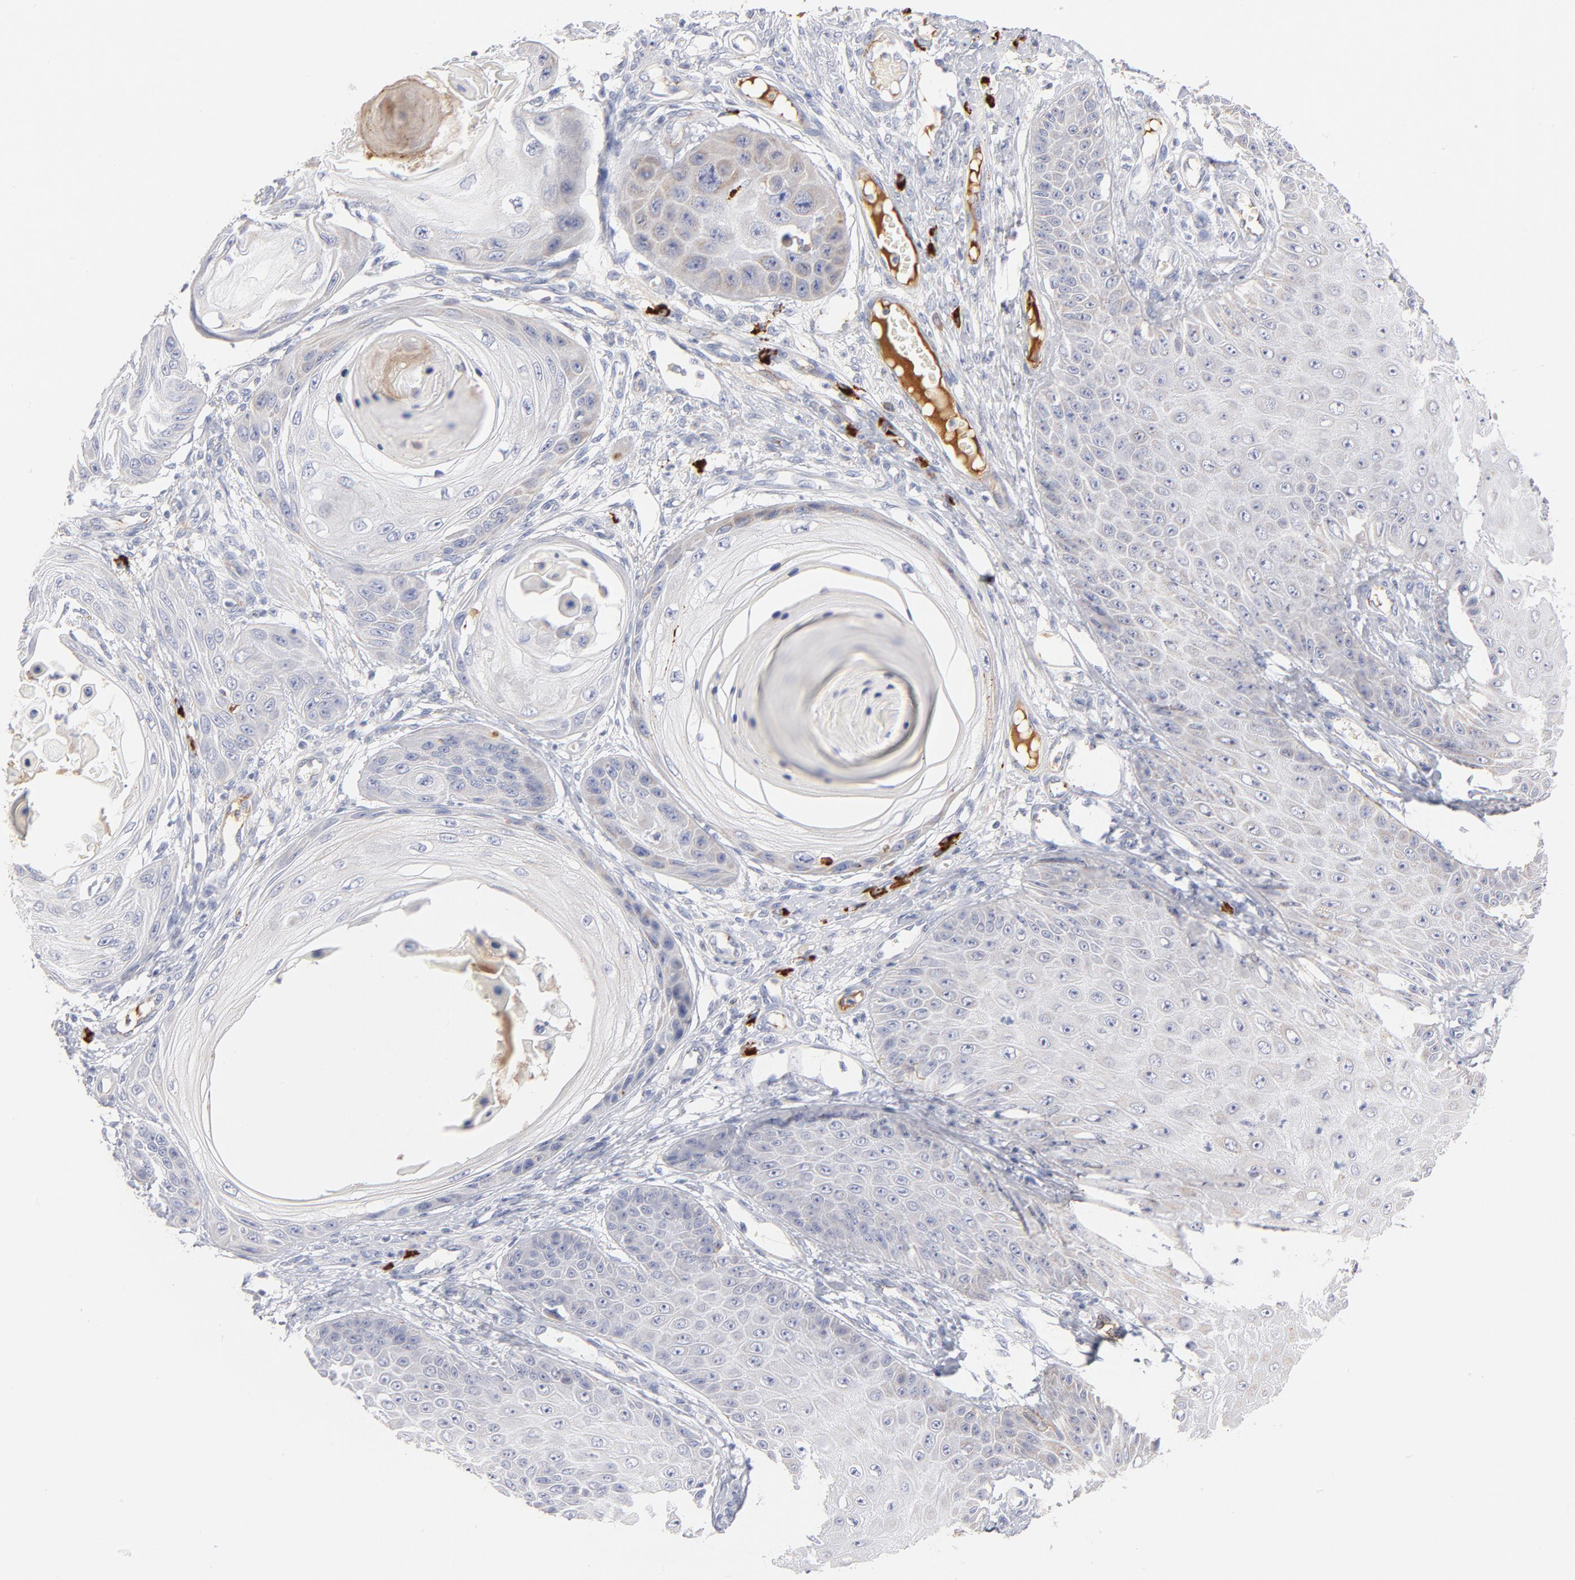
{"staining": {"intensity": "negative", "quantity": "none", "location": "none"}, "tissue": "skin cancer", "cell_type": "Tumor cells", "image_type": "cancer", "snomed": [{"axis": "morphology", "description": "Squamous cell carcinoma, NOS"}, {"axis": "topography", "description": "Skin"}], "caption": "There is no significant expression in tumor cells of skin cancer.", "gene": "PLAT", "patient": {"sex": "female", "age": 40}}